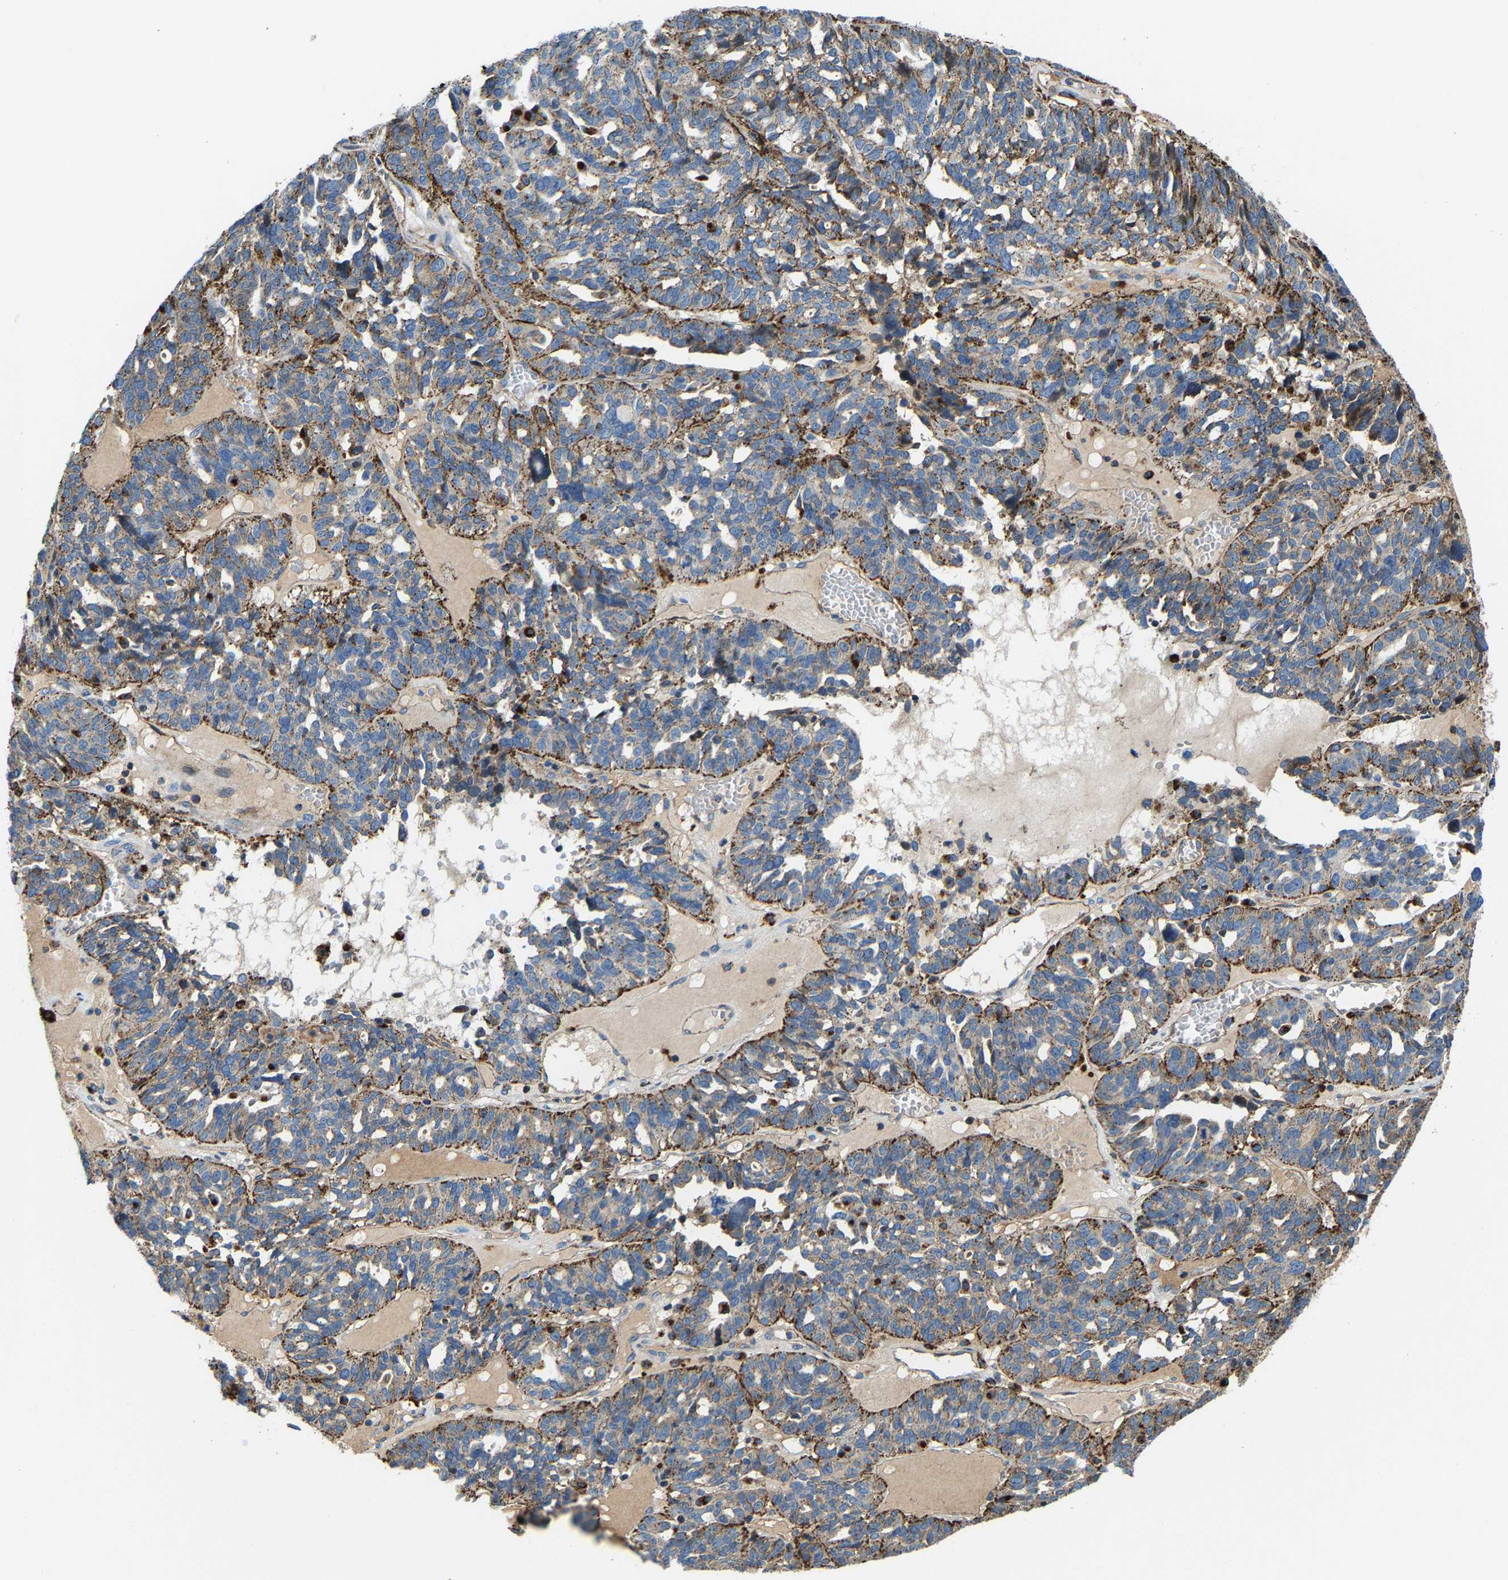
{"staining": {"intensity": "moderate", "quantity": "25%-75%", "location": "cytoplasmic/membranous"}, "tissue": "ovarian cancer", "cell_type": "Tumor cells", "image_type": "cancer", "snomed": [{"axis": "morphology", "description": "Cystadenocarcinoma, serous, NOS"}, {"axis": "topography", "description": "Ovary"}], "caption": "DAB (3,3'-diaminobenzidine) immunohistochemical staining of human ovarian serous cystadenocarcinoma demonstrates moderate cytoplasmic/membranous protein positivity in about 25%-75% of tumor cells.", "gene": "DPP7", "patient": {"sex": "female", "age": 59}}